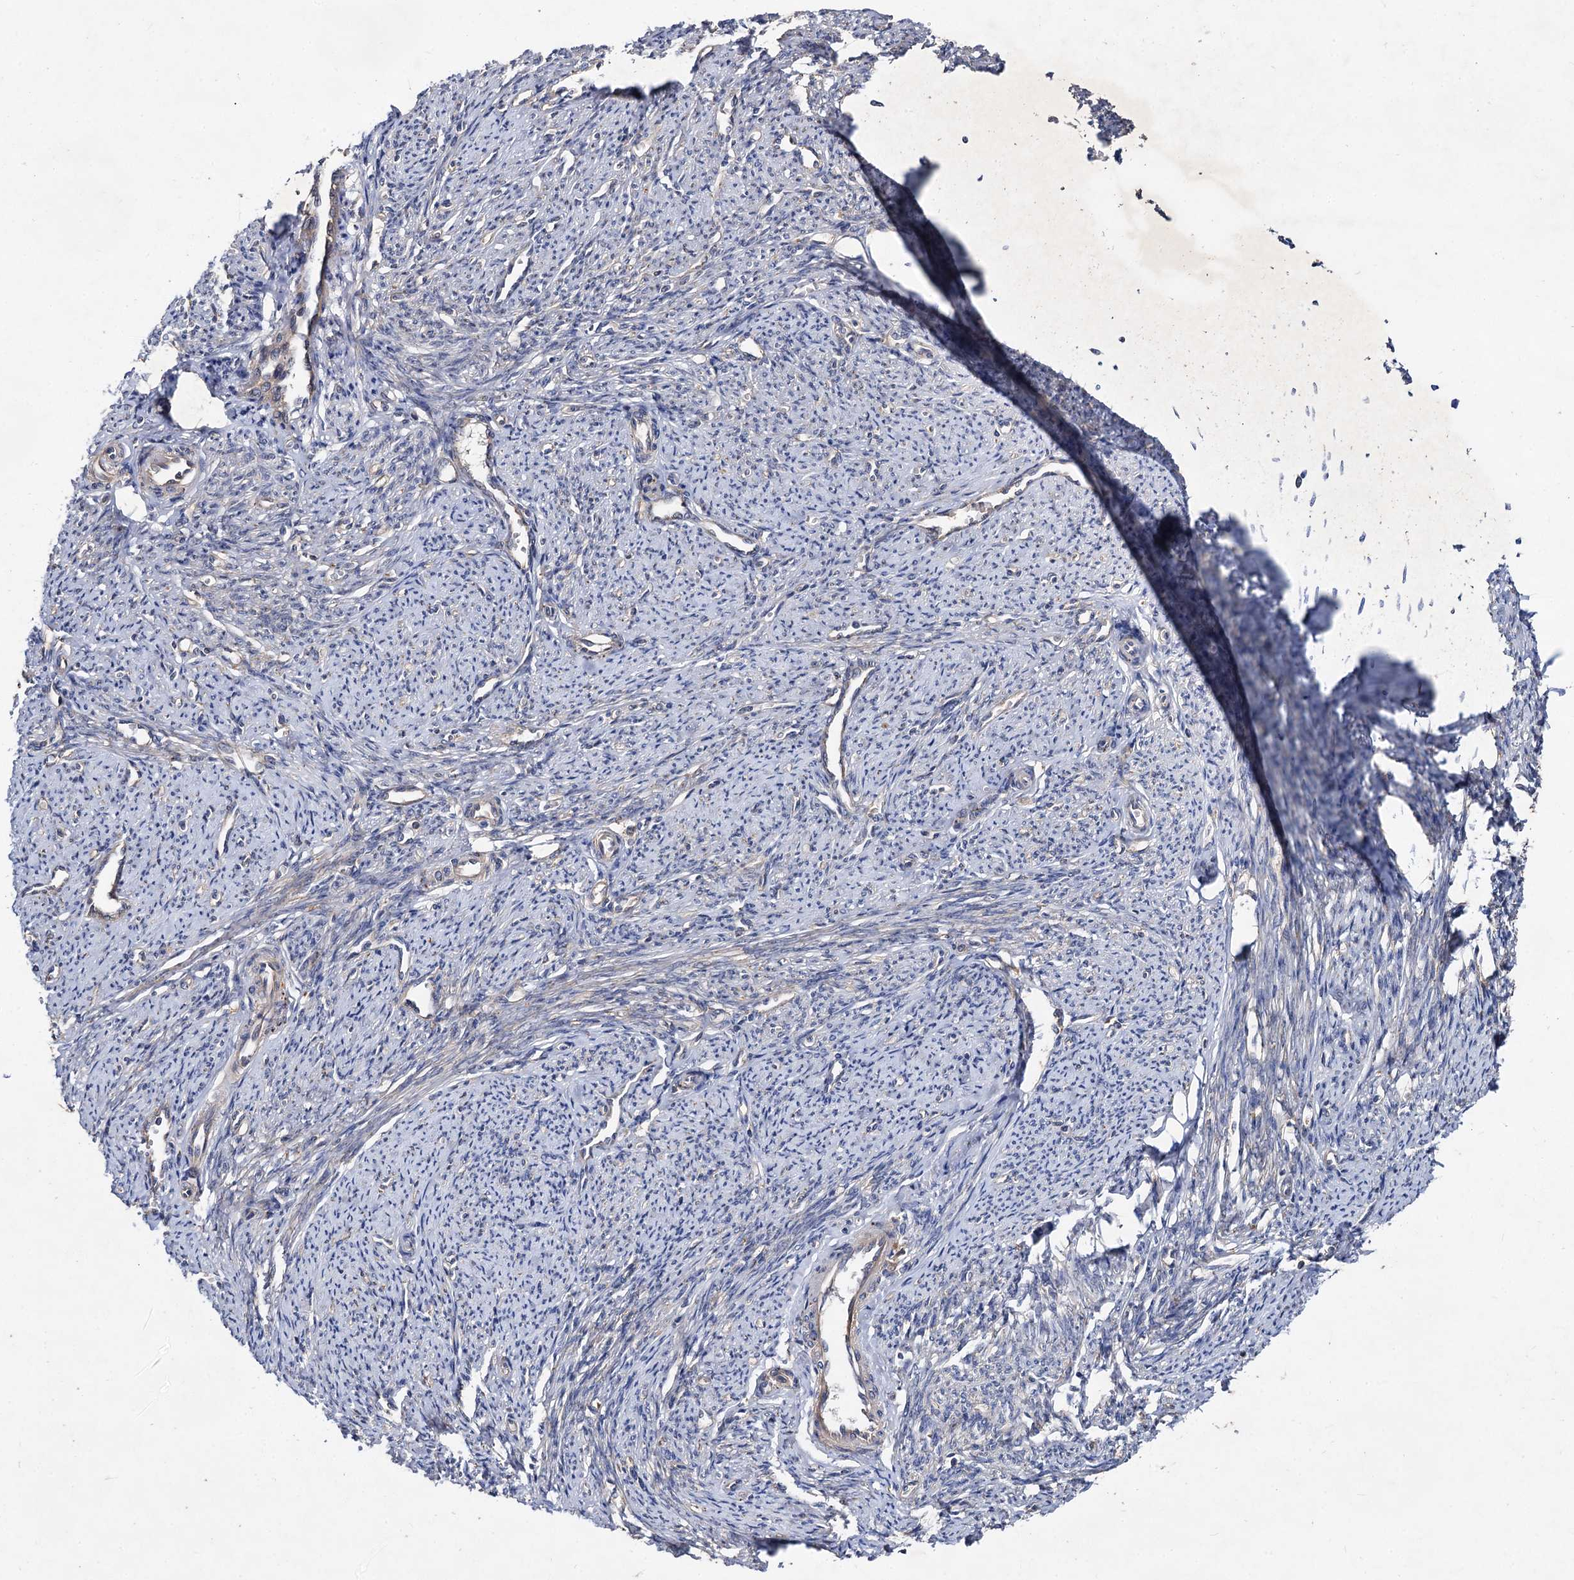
{"staining": {"intensity": "weak", "quantity": "25%-75%", "location": "cytoplasmic/membranous"}, "tissue": "smooth muscle", "cell_type": "Smooth muscle cells", "image_type": "normal", "snomed": [{"axis": "morphology", "description": "Normal tissue, NOS"}, {"axis": "topography", "description": "Smooth muscle"}, {"axis": "topography", "description": "Uterus"}], "caption": "Protein staining of normal smooth muscle displays weak cytoplasmic/membranous staining in about 25%-75% of smooth muscle cells. (DAB = brown stain, brightfield microscopy at high magnification).", "gene": "VPS29", "patient": {"sex": "female", "age": 59}}